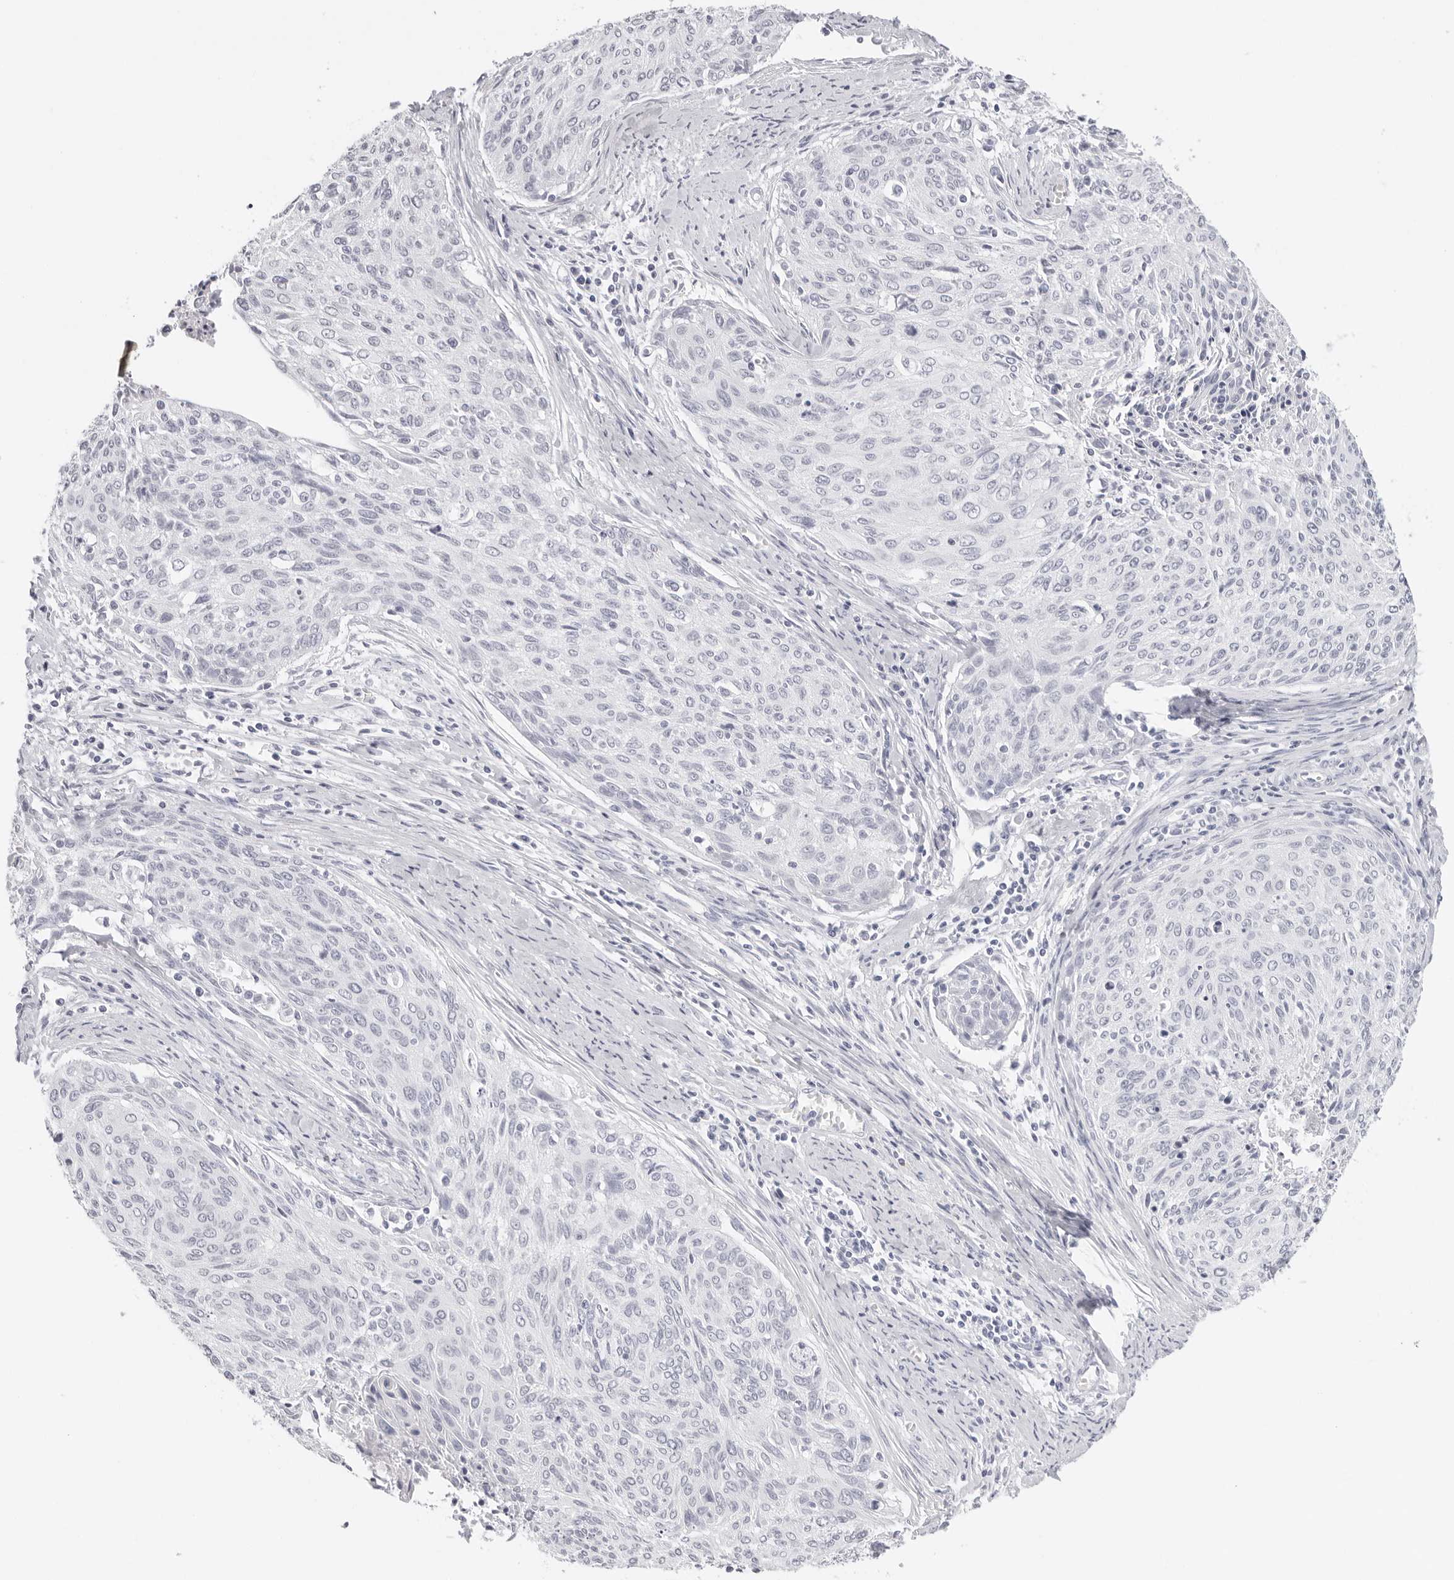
{"staining": {"intensity": "negative", "quantity": "none", "location": "none"}, "tissue": "cervical cancer", "cell_type": "Tumor cells", "image_type": "cancer", "snomed": [{"axis": "morphology", "description": "Squamous cell carcinoma, NOS"}, {"axis": "topography", "description": "Cervix"}], "caption": "Immunohistochemical staining of squamous cell carcinoma (cervical) demonstrates no significant staining in tumor cells.", "gene": "AGMAT", "patient": {"sex": "female", "age": 55}}